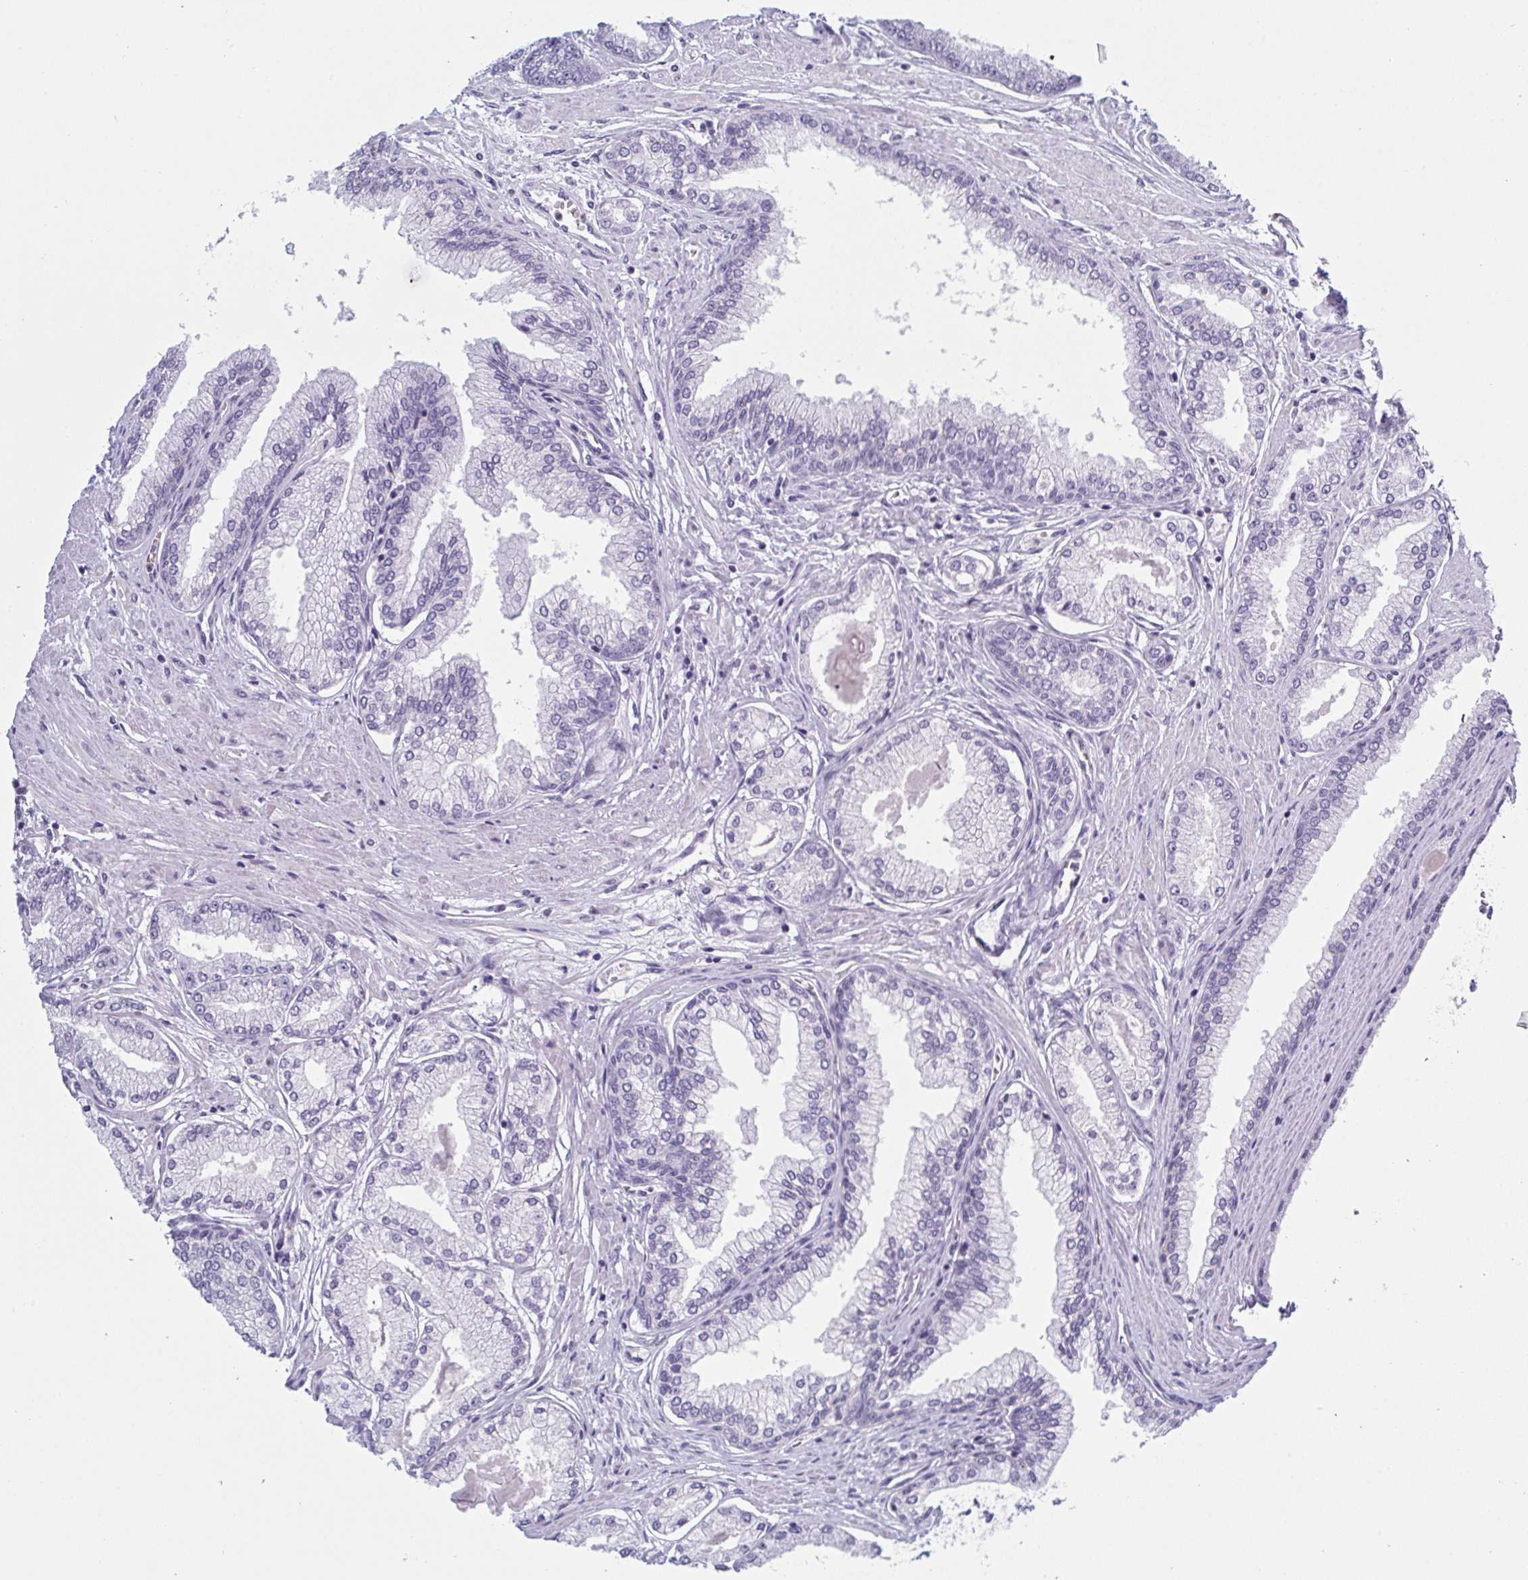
{"staining": {"intensity": "negative", "quantity": "none", "location": "none"}, "tissue": "prostate cancer", "cell_type": "Tumor cells", "image_type": "cancer", "snomed": [{"axis": "morphology", "description": "Adenocarcinoma, Low grade"}, {"axis": "topography", "description": "Prostate"}], "caption": "Tumor cells are negative for protein expression in human prostate cancer (low-grade adenocarcinoma). The staining was performed using DAB (3,3'-diaminobenzidine) to visualize the protein expression in brown, while the nuclei were stained in blue with hematoxylin (Magnification: 20x).", "gene": "MYO1F", "patient": {"sex": "male", "age": 67}}